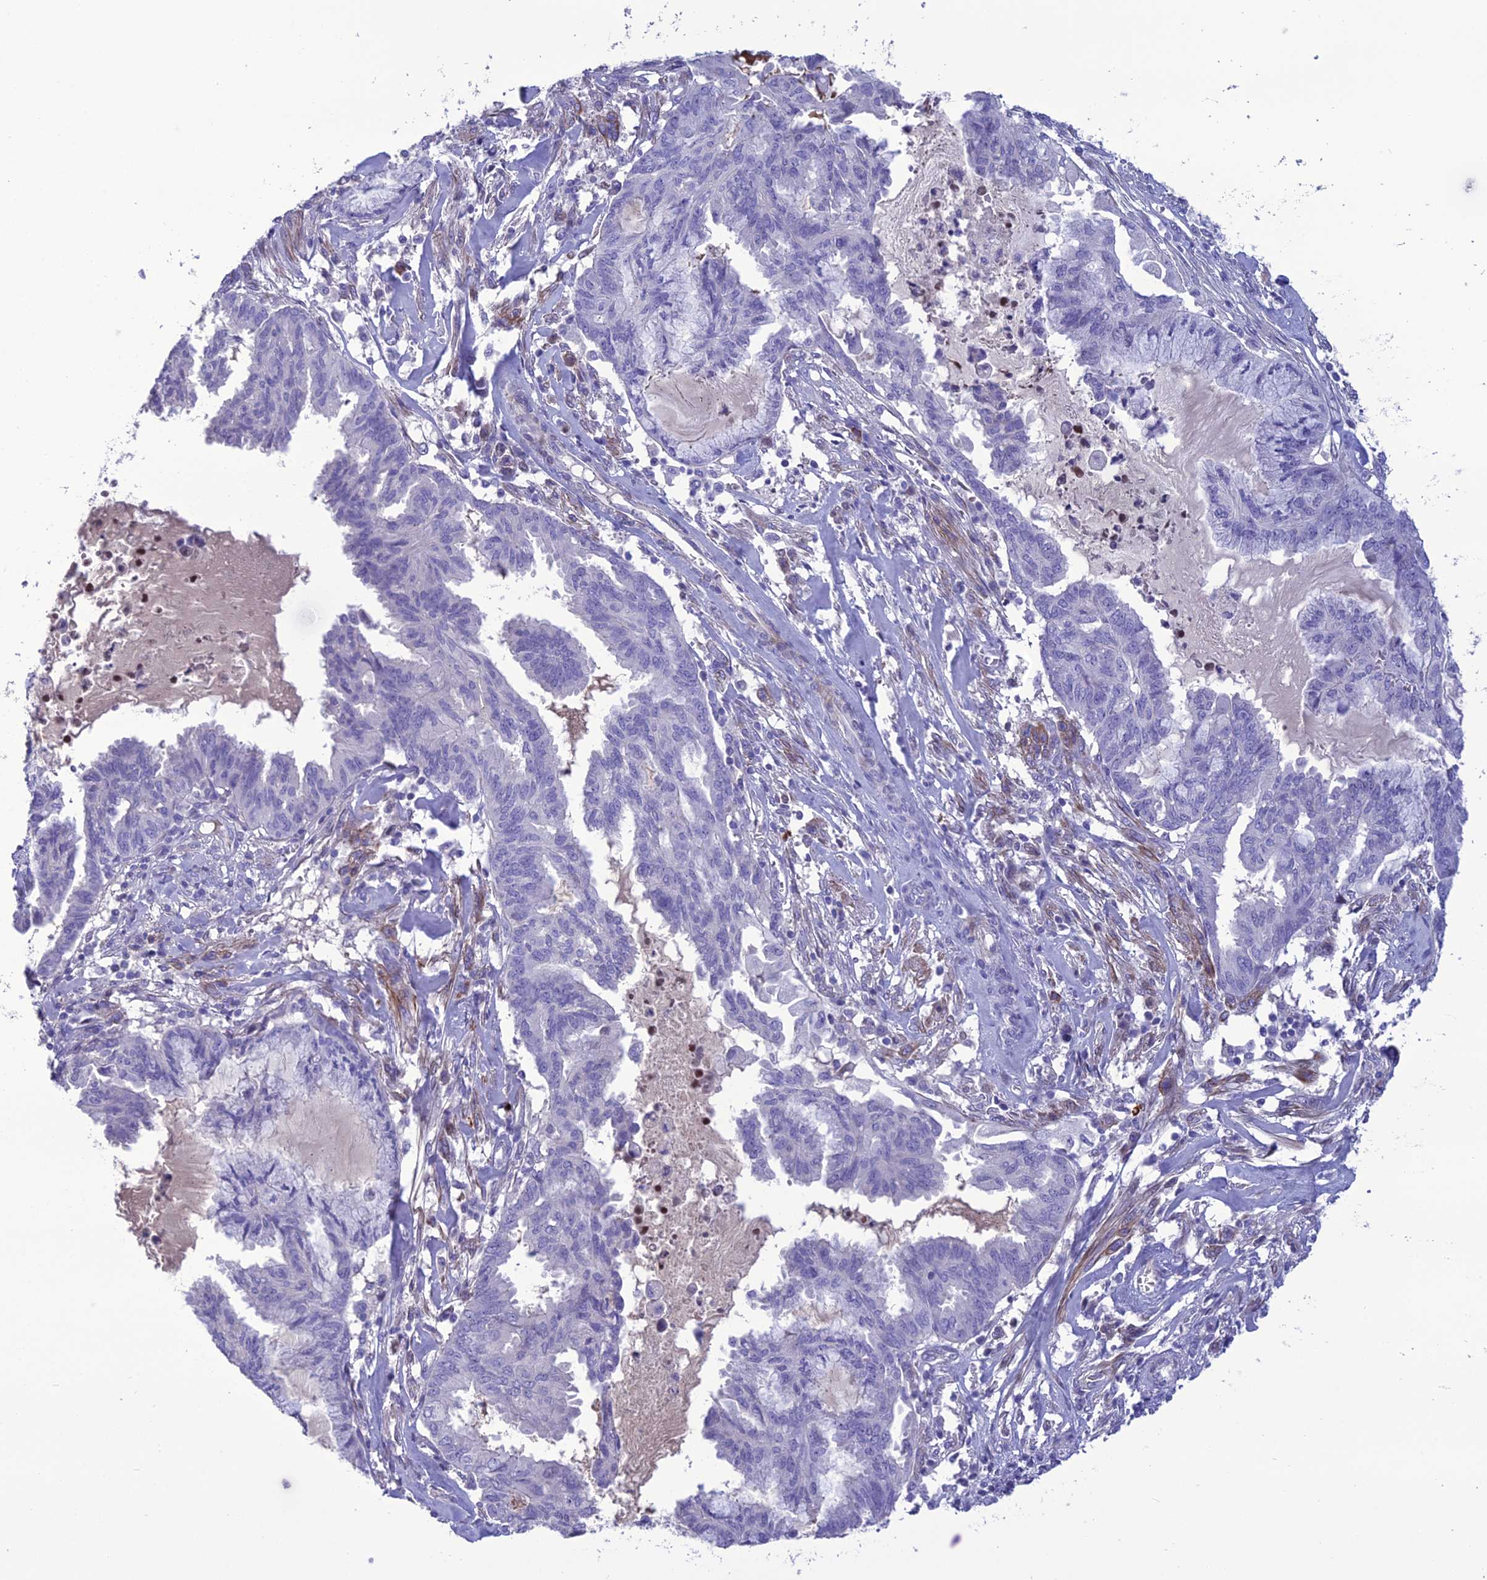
{"staining": {"intensity": "negative", "quantity": "none", "location": "none"}, "tissue": "endometrial cancer", "cell_type": "Tumor cells", "image_type": "cancer", "snomed": [{"axis": "morphology", "description": "Adenocarcinoma, NOS"}, {"axis": "topography", "description": "Endometrium"}], "caption": "This is a image of immunohistochemistry staining of endometrial cancer, which shows no expression in tumor cells.", "gene": "OR56B1", "patient": {"sex": "female", "age": 86}}